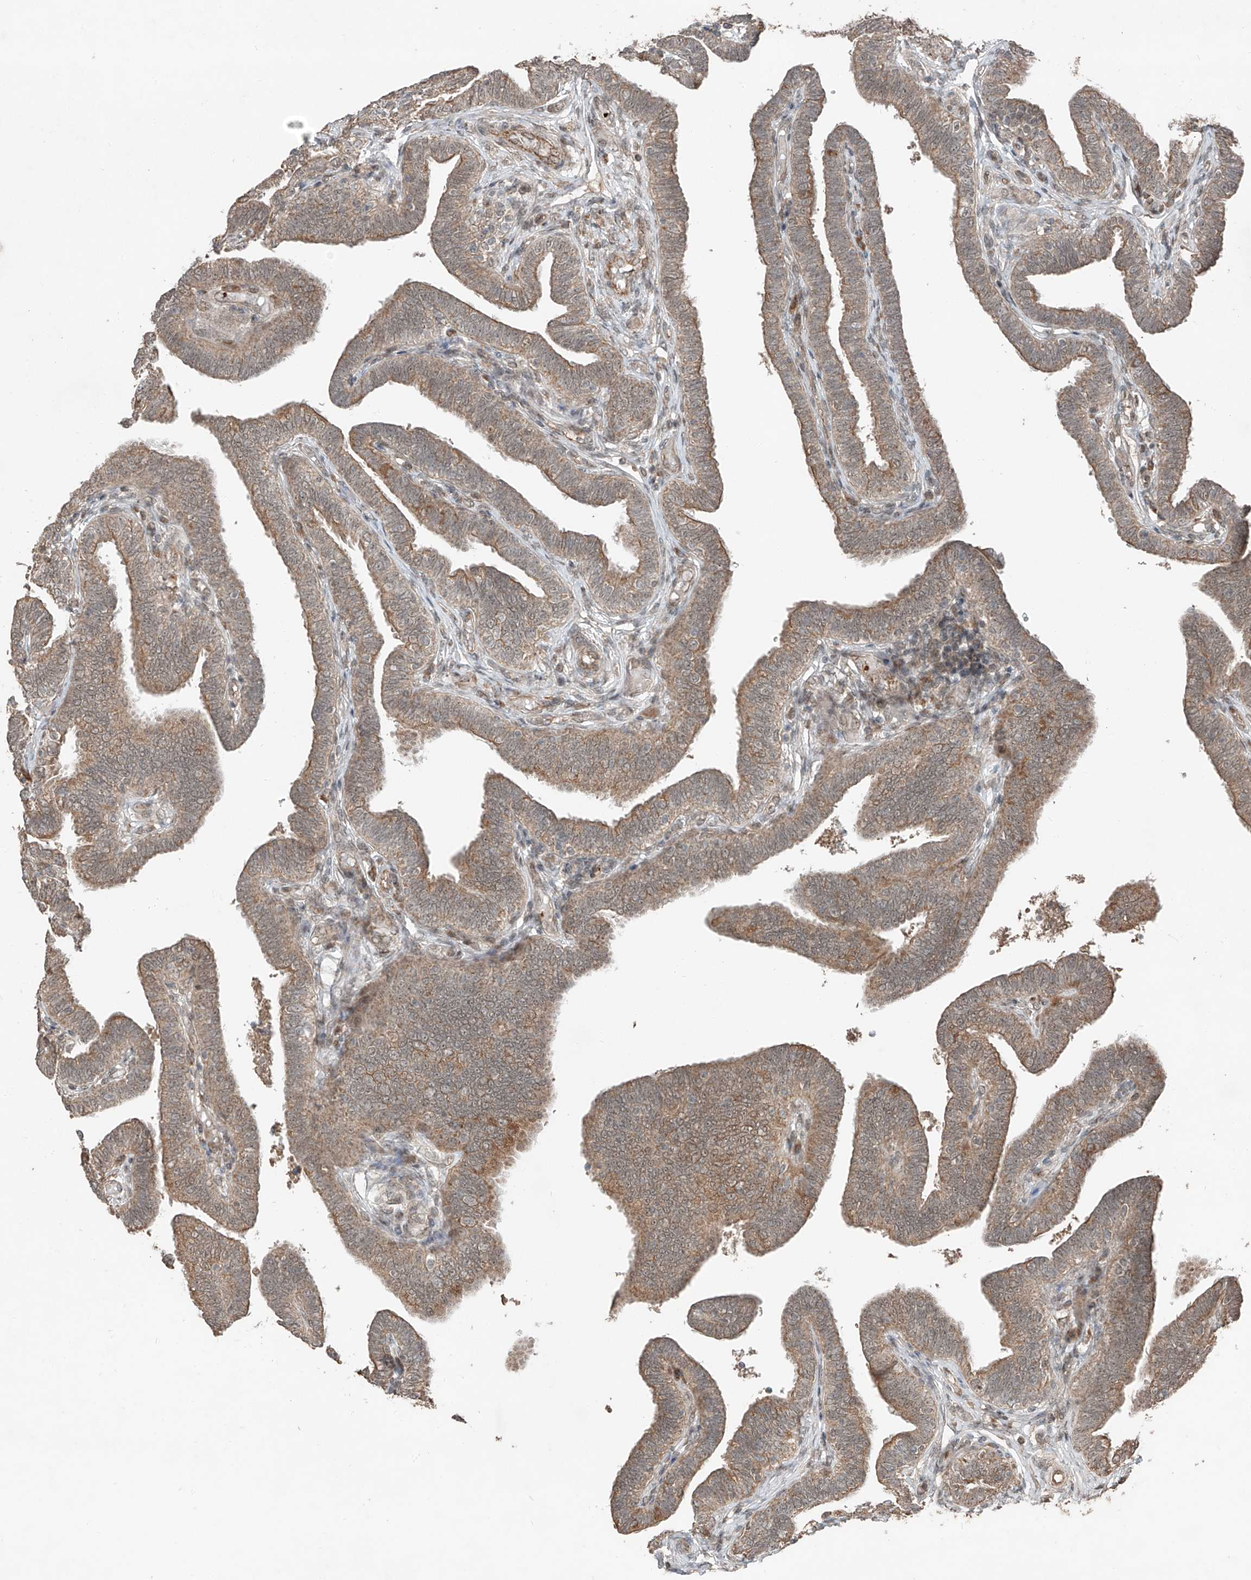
{"staining": {"intensity": "strong", "quantity": ">75%", "location": "cytoplasmic/membranous"}, "tissue": "fallopian tube", "cell_type": "Glandular cells", "image_type": "normal", "snomed": [{"axis": "morphology", "description": "Normal tissue, NOS"}, {"axis": "topography", "description": "Fallopian tube"}], "caption": "Benign fallopian tube displays strong cytoplasmic/membranous staining in about >75% of glandular cells.", "gene": "ZNF620", "patient": {"sex": "female", "age": 39}}